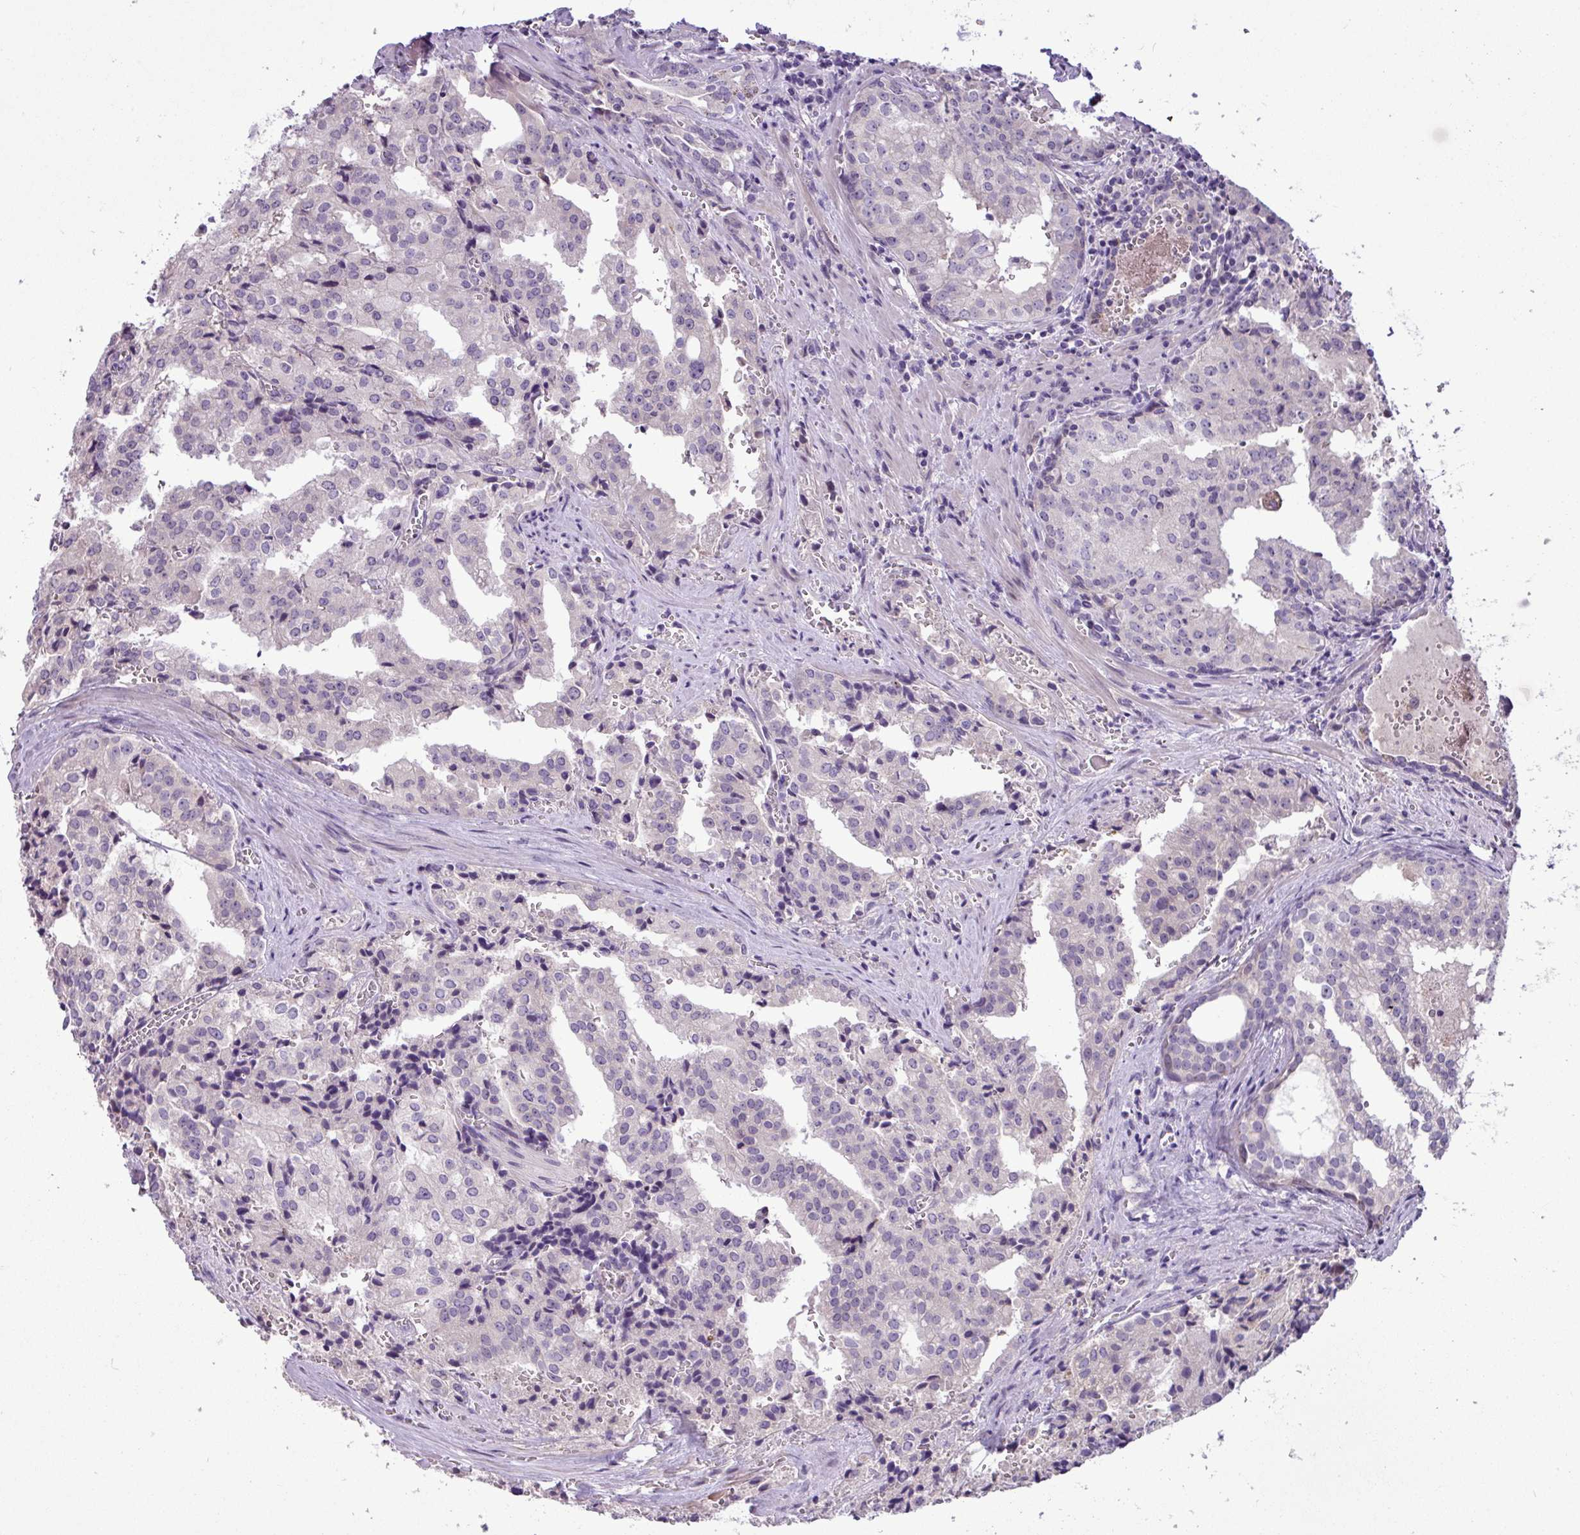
{"staining": {"intensity": "negative", "quantity": "none", "location": "none"}, "tissue": "prostate cancer", "cell_type": "Tumor cells", "image_type": "cancer", "snomed": [{"axis": "morphology", "description": "Adenocarcinoma, High grade"}, {"axis": "topography", "description": "Prostate"}], "caption": "Tumor cells are negative for brown protein staining in prostate high-grade adenocarcinoma.", "gene": "PNLDC1", "patient": {"sex": "male", "age": 68}}